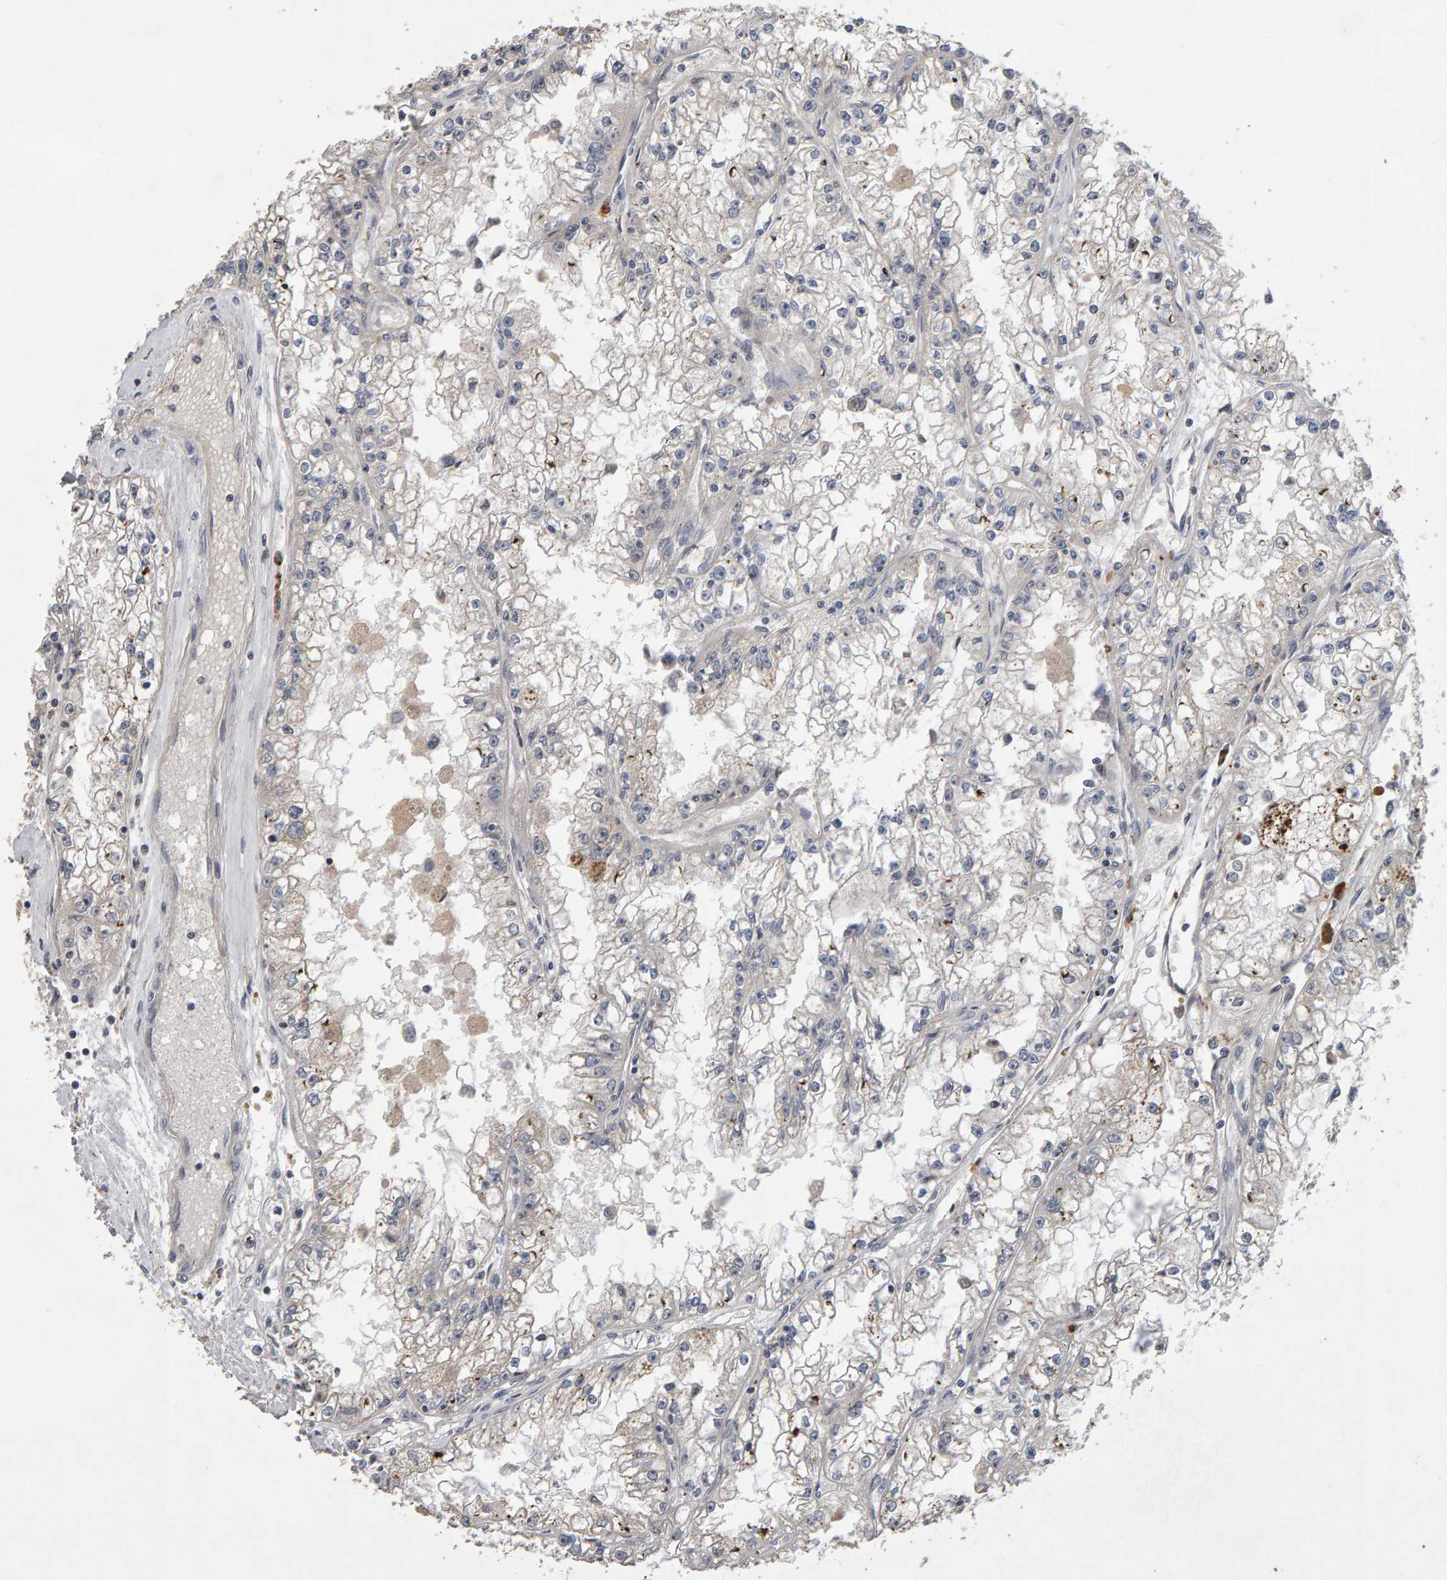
{"staining": {"intensity": "negative", "quantity": "none", "location": "none"}, "tissue": "renal cancer", "cell_type": "Tumor cells", "image_type": "cancer", "snomed": [{"axis": "morphology", "description": "Adenocarcinoma, NOS"}, {"axis": "topography", "description": "Kidney"}], "caption": "This is an immunohistochemistry (IHC) micrograph of renal cancer. There is no expression in tumor cells.", "gene": "COASY", "patient": {"sex": "male", "age": 56}}